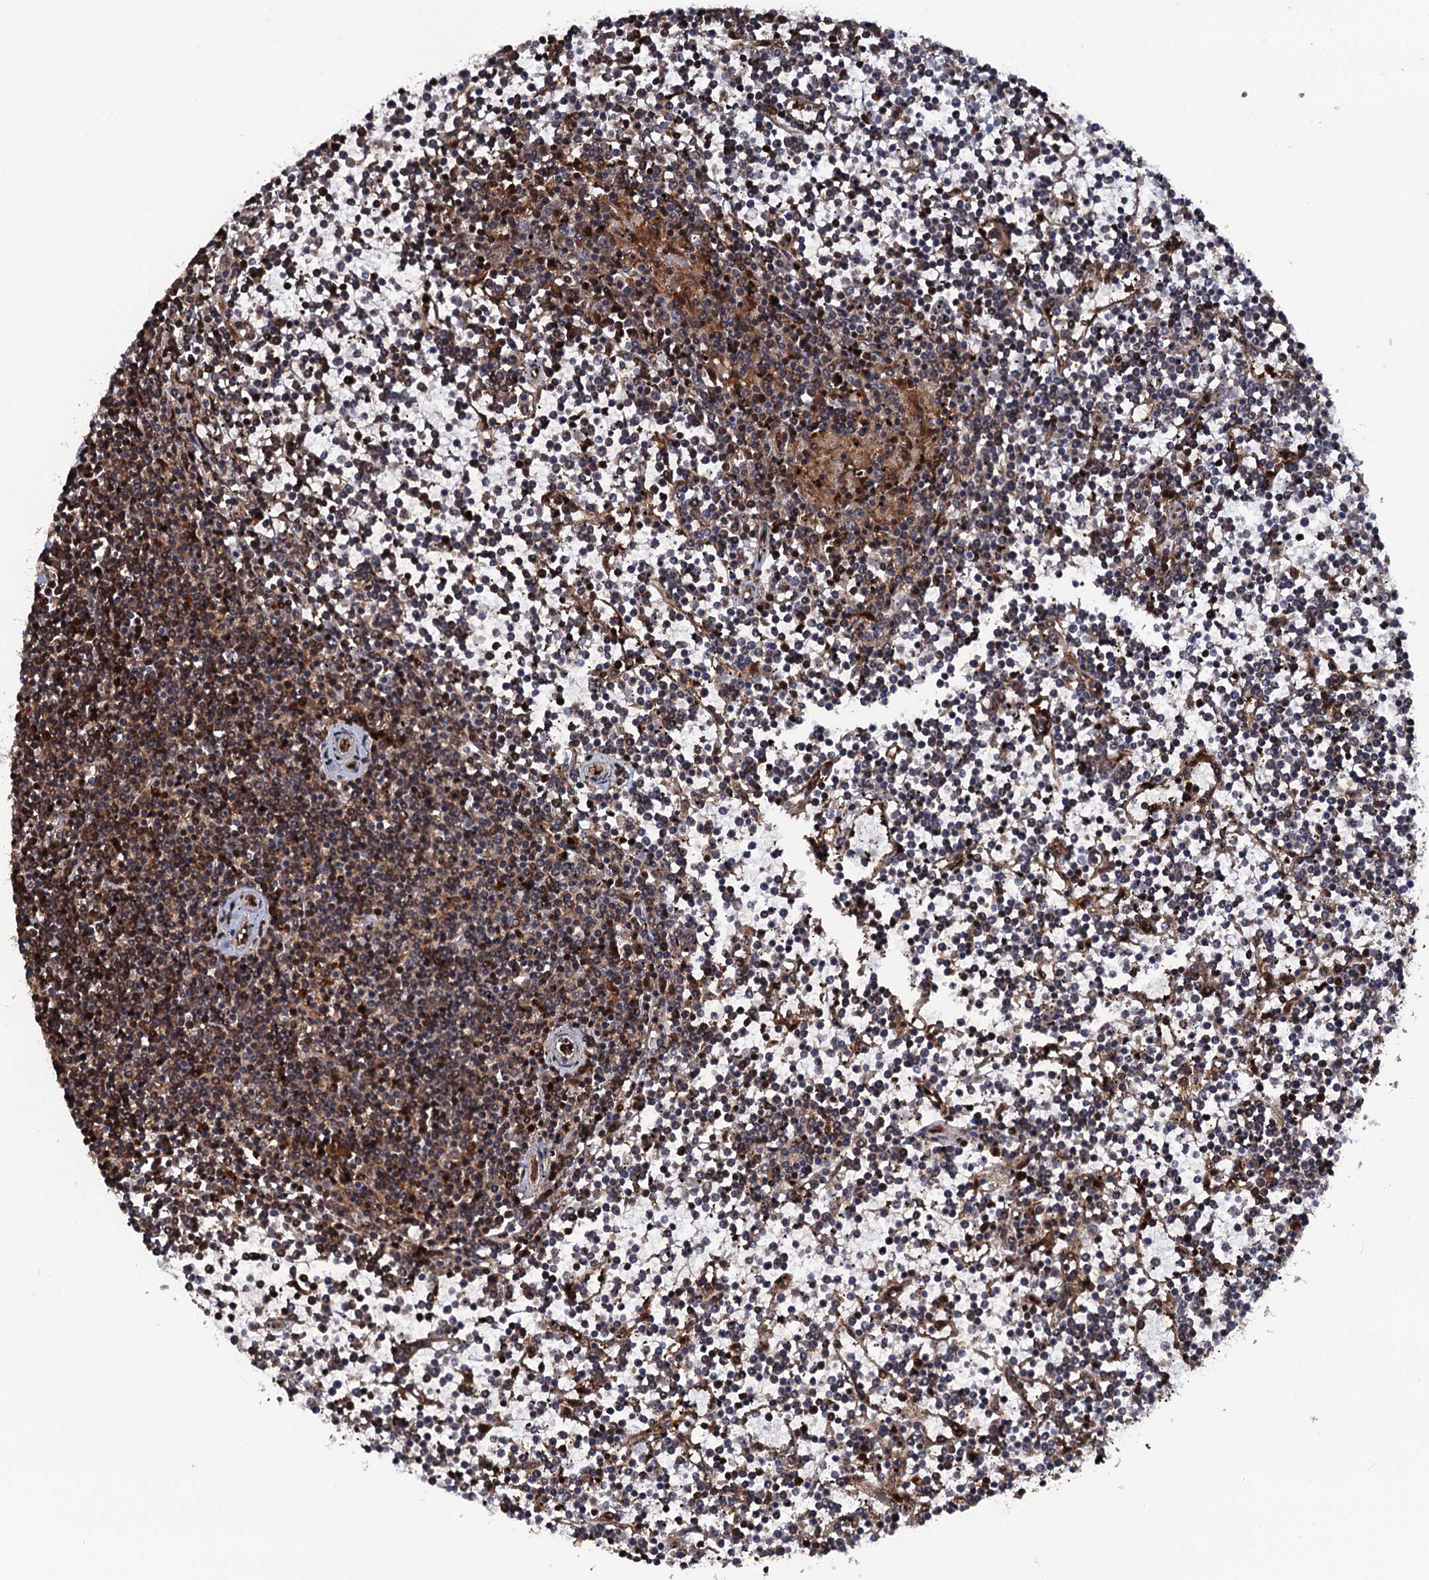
{"staining": {"intensity": "weak", "quantity": "25%-75%", "location": "cytoplasmic/membranous"}, "tissue": "lymphoma", "cell_type": "Tumor cells", "image_type": "cancer", "snomed": [{"axis": "morphology", "description": "Malignant lymphoma, non-Hodgkin's type, Low grade"}, {"axis": "topography", "description": "Spleen"}], "caption": "Immunohistochemistry (IHC) micrograph of neoplastic tissue: malignant lymphoma, non-Hodgkin's type (low-grade) stained using IHC displays low levels of weak protein expression localized specifically in the cytoplasmic/membranous of tumor cells, appearing as a cytoplasmic/membranous brown color.", "gene": "CDC23", "patient": {"sex": "female", "age": 19}}